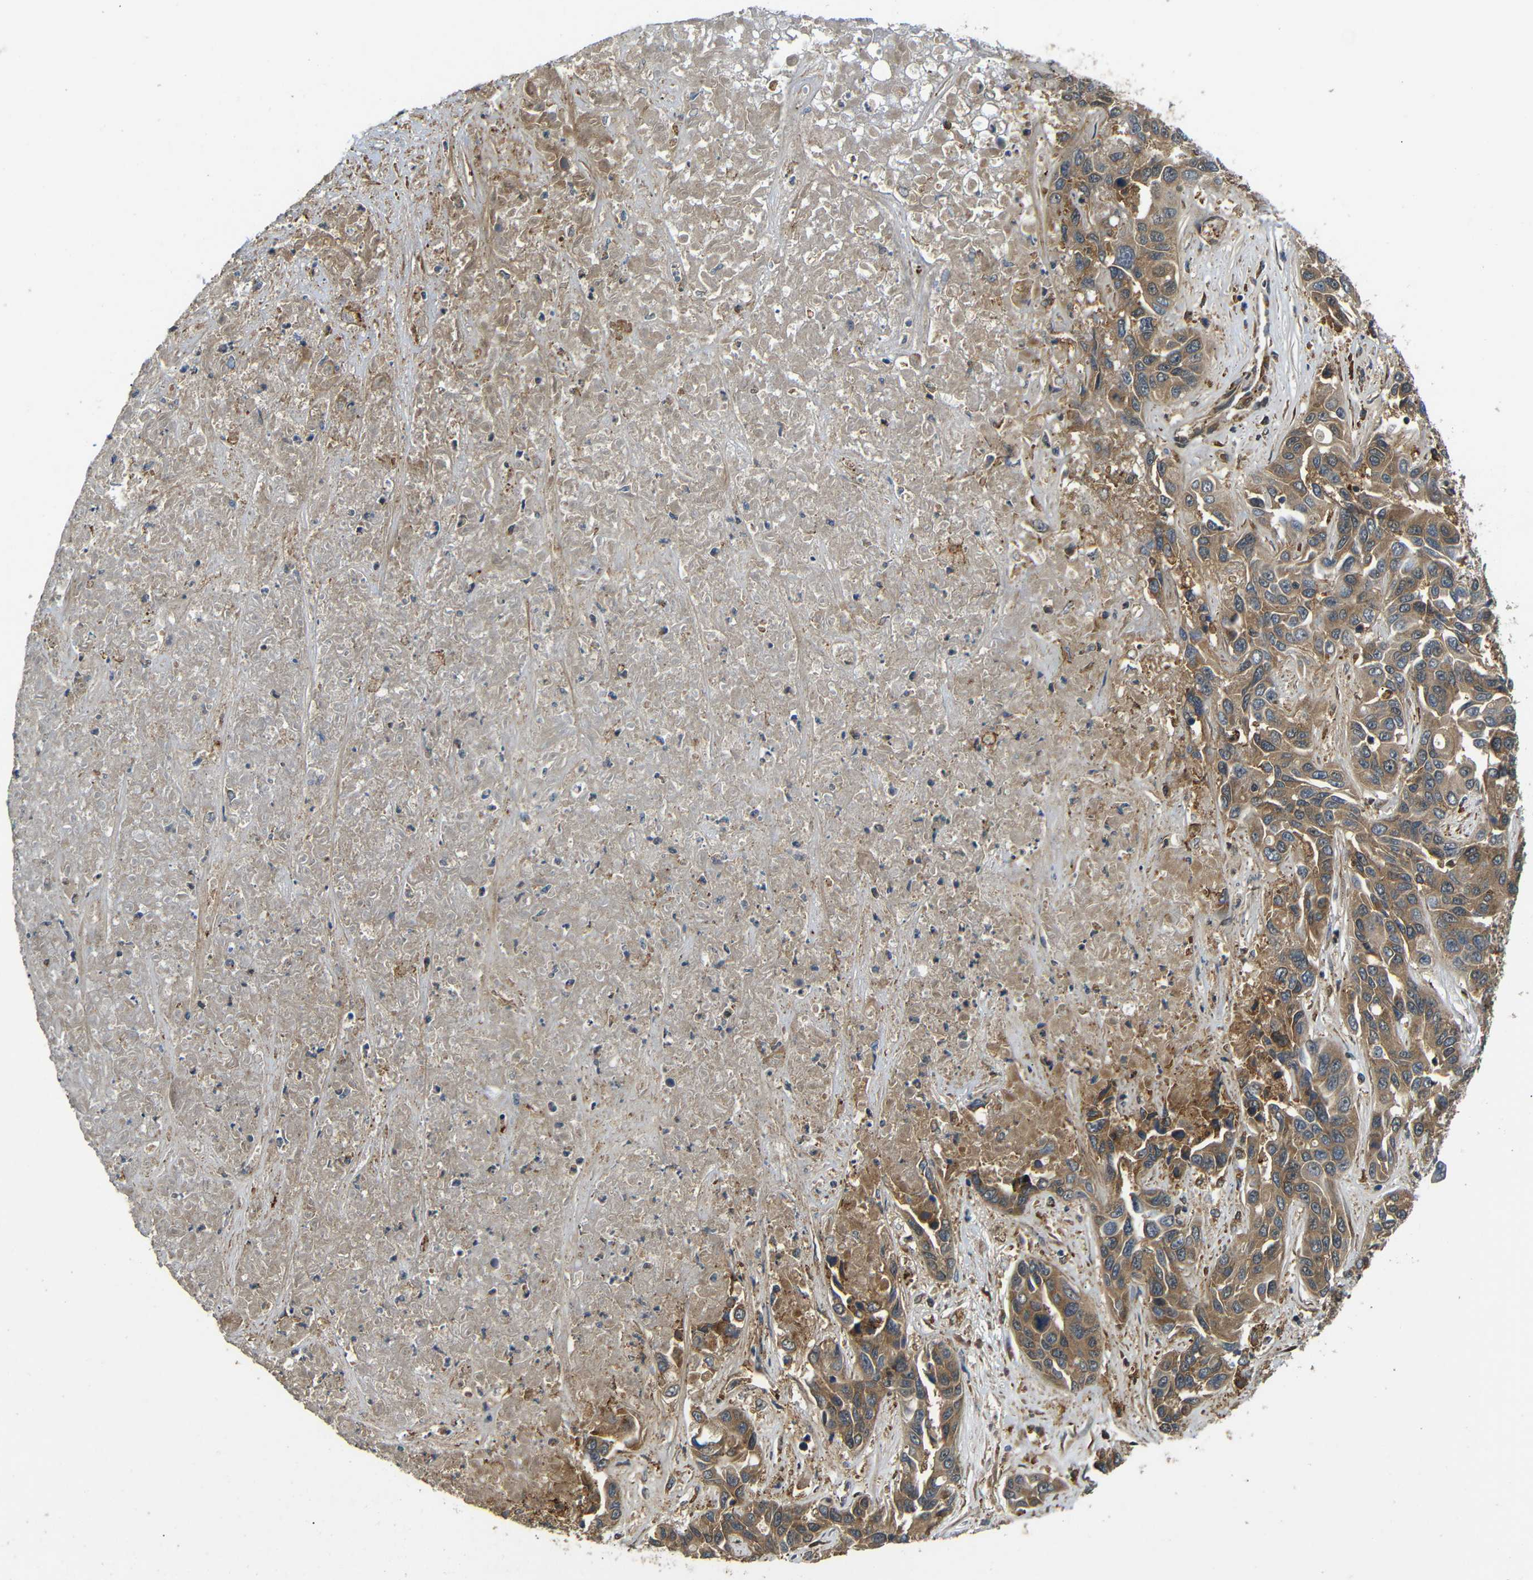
{"staining": {"intensity": "moderate", "quantity": ">75%", "location": "cytoplasmic/membranous"}, "tissue": "liver cancer", "cell_type": "Tumor cells", "image_type": "cancer", "snomed": [{"axis": "morphology", "description": "Cholangiocarcinoma"}, {"axis": "topography", "description": "Liver"}], "caption": "The photomicrograph reveals staining of liver cancer, revealing moderate cytoplasmic/membranous protein staining (brown color) within tumor cells.", "gene": "EPHB2", "patient": {"sex": "female", "age": 52}}